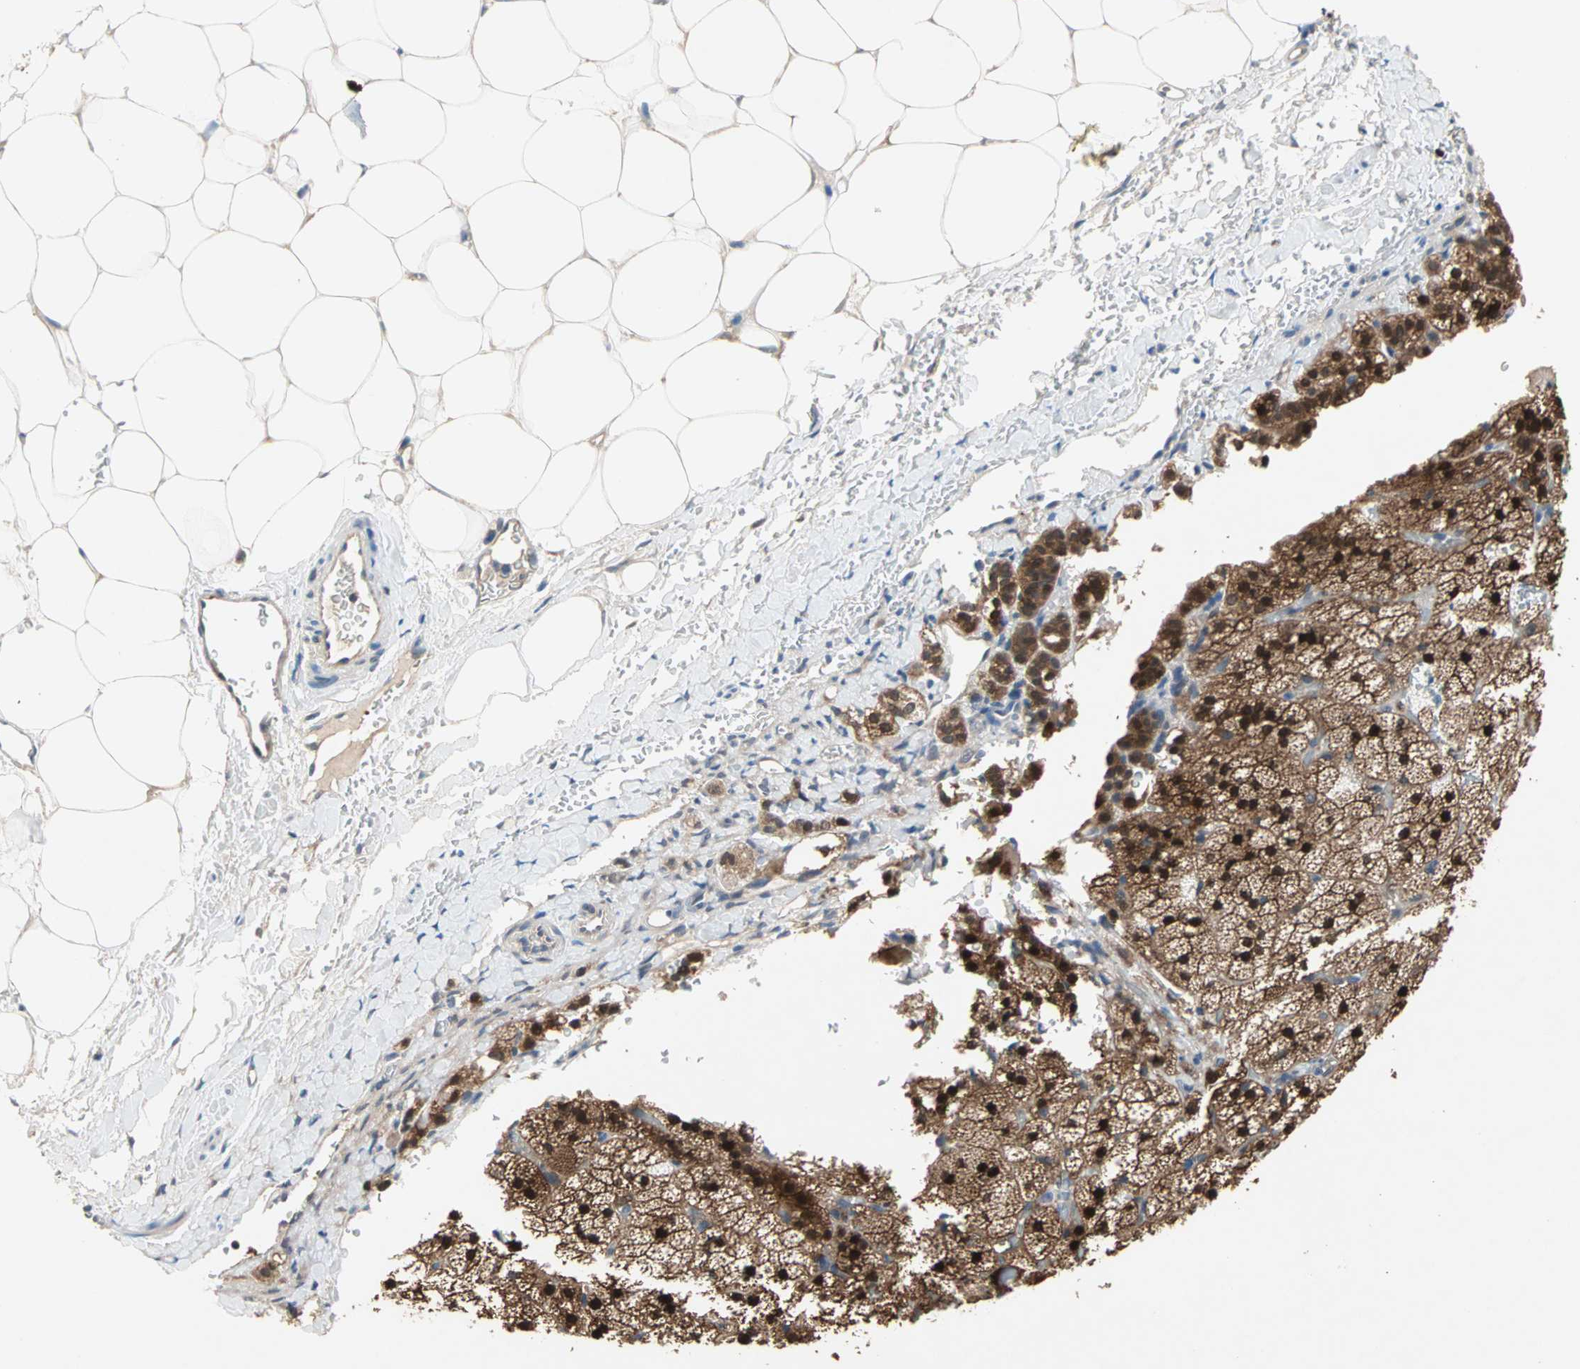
{"staining": {"intensity": "strong", "quantity": ">75%", "location": "cytoplasmic/membranous,nuclear"}, "tissue": "adrenal gland", "cell_type": "Glandular cells", "image_type": "normal", "snomed": [{"axis": "morphology", "description": "Normal tissue, NOS"}, {"axis": "topography", "description": "Adrenal gland"}], "caption": "Immunohistochemistry of benign human adrenal gland shows high levels of strong cytoplasmic/membranous,nuclear positivity in about >75% of glandular cells.", "gene": "MPI", "patient": {"sex": "male", "age": 35}}